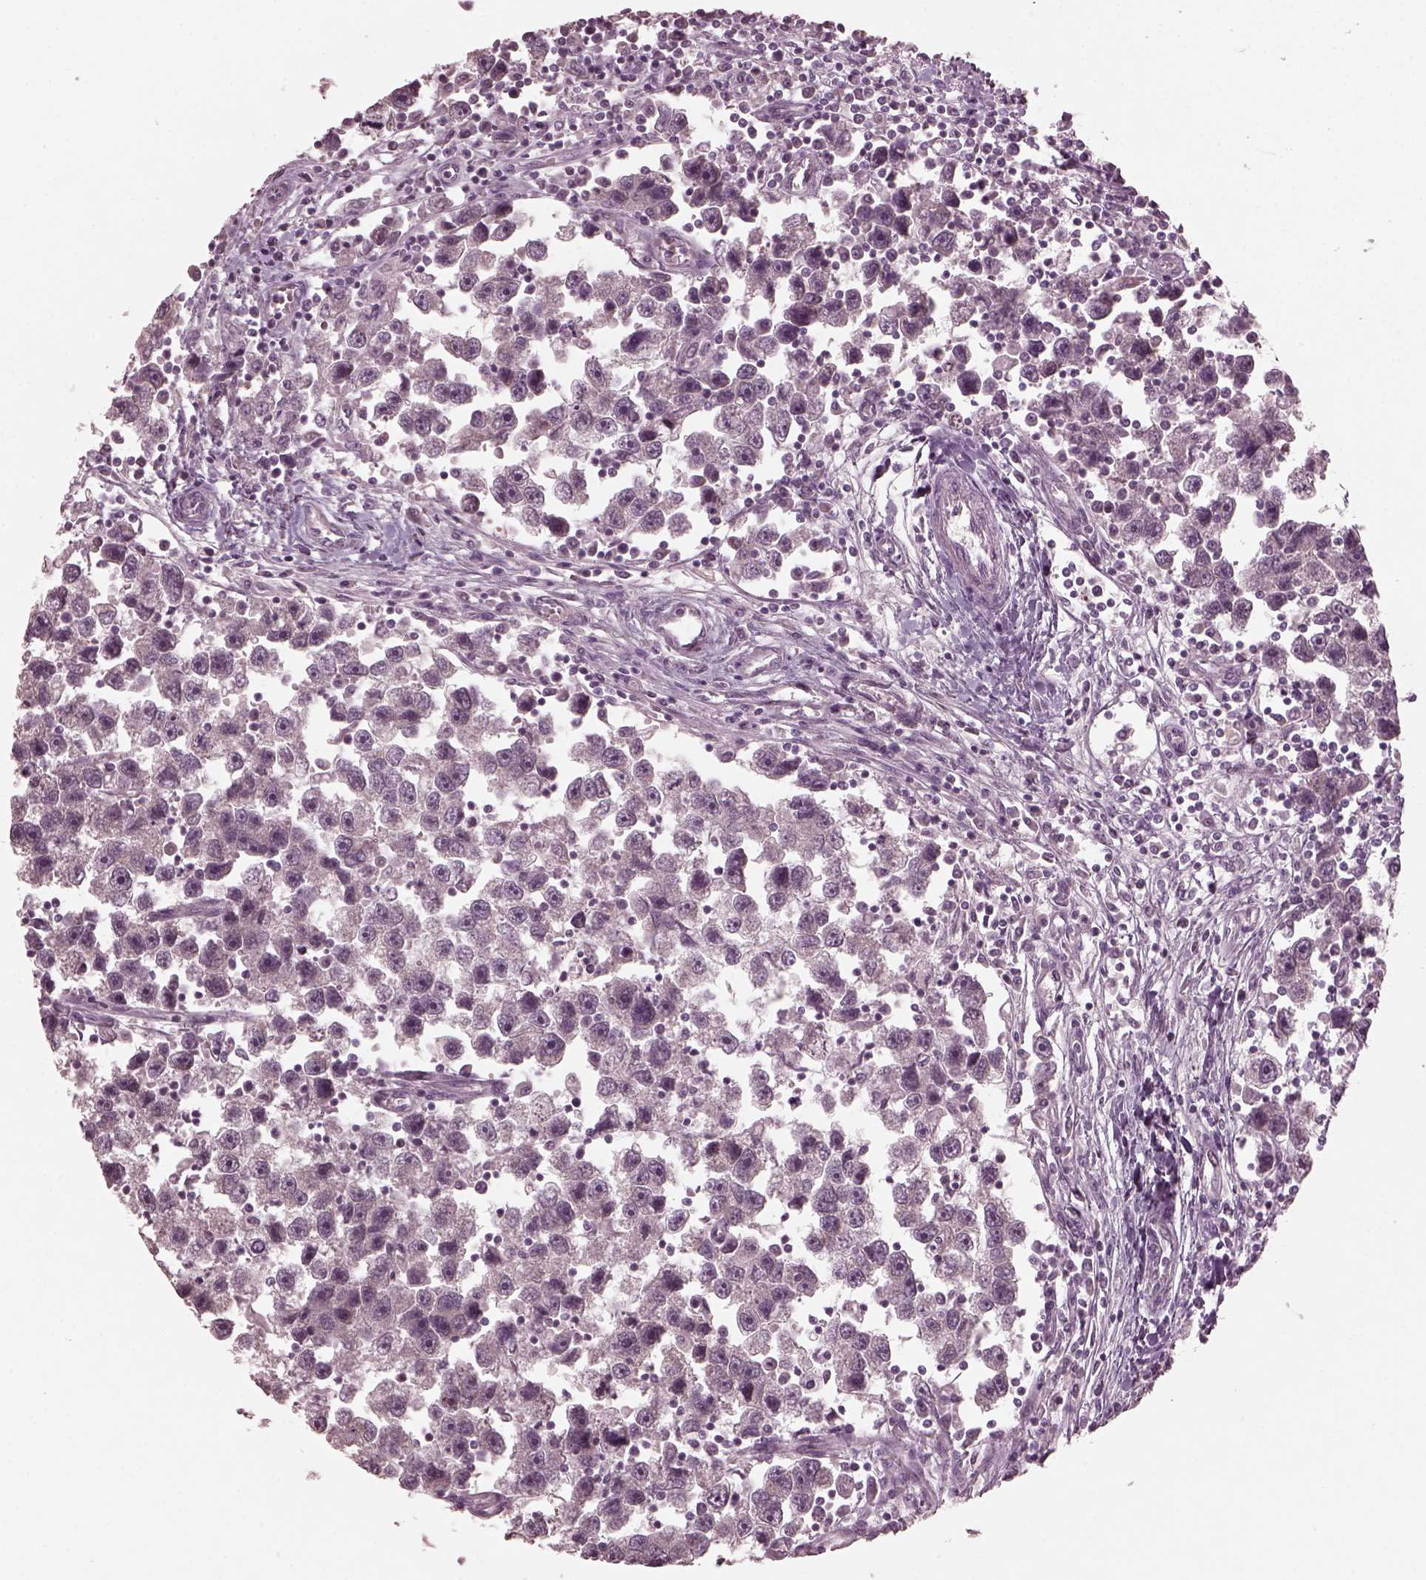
{"staining": {"intensity": "negative", "quantity": "none", "location": "none"}, "tissue": "testis cancer", "cell_type": "Tumor cells", "image_type": "cancer", "snomed": [{"axis": "morphology", "description": "Seminoma, NOS"}, {"axis": "topography", "description": "Testis"}], "caption": "Immunohistochemistry image of testis cancer (seminoma) stained for a protein (brown), which demonstrates no positivity in tumor cells.", "gene": "RGS7", "patient": {"sex": "male", "age": 30}}